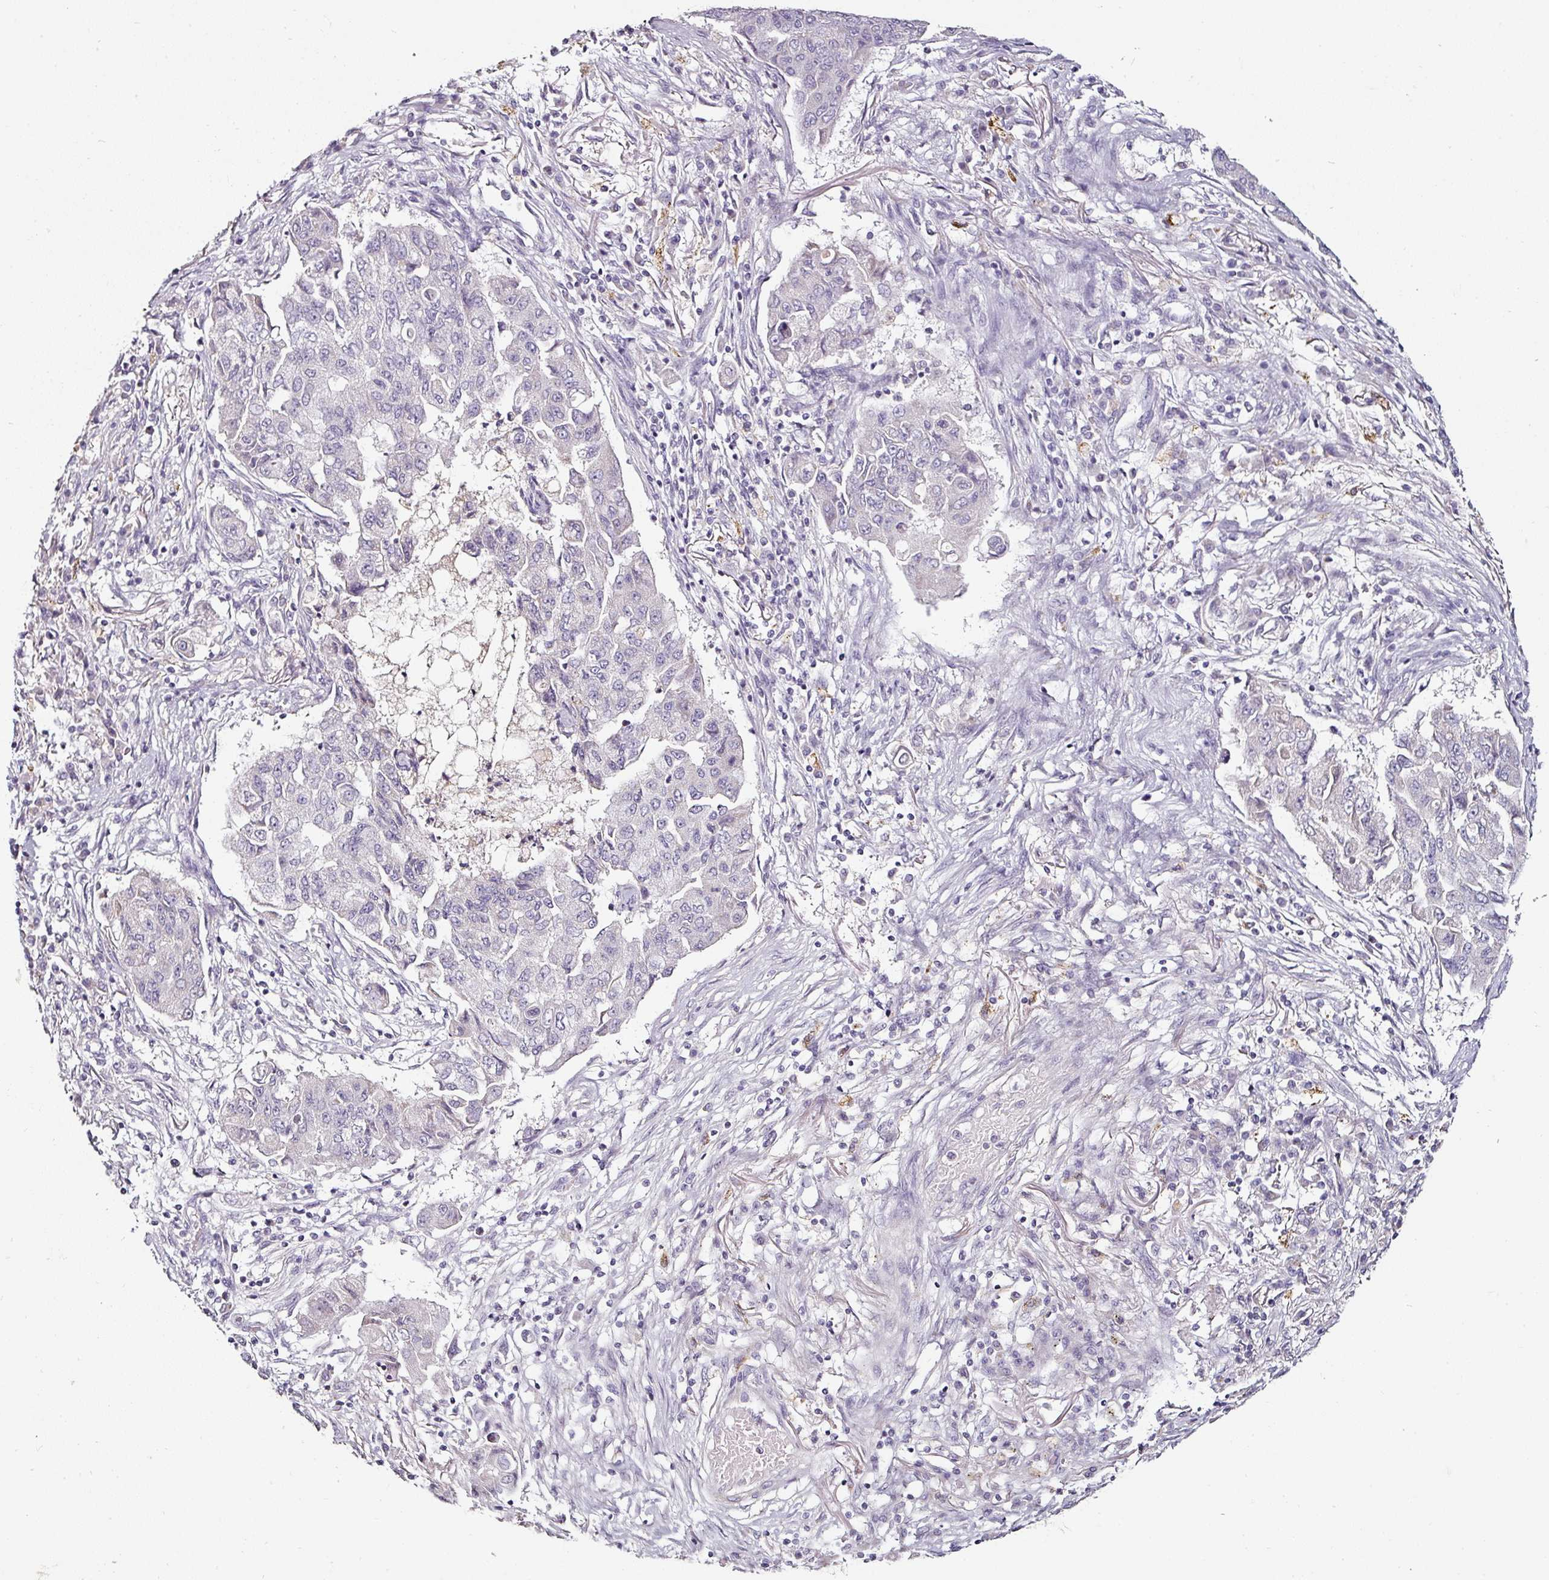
{"staining": {"intensity": "negative", "quantity": "none", "location": "none"}, "tissue": "lung cancer", "cell_type": "Tumor cells", "image_type": "cancer", "snomed": [{"axis": "morphology", "description": "Squamous cell carcinoma, NOS"}, {"axis": "topography", "description": "Lung"}], "caption": "High power microscopy histopathology image of an immunohistochemistry (IHC) histopathology image of lung squamous cell carcinoma, revealing no significant staining in tumor cells.", "gene": "CAP2", "patient": {"sex": "male", "age": 74}}